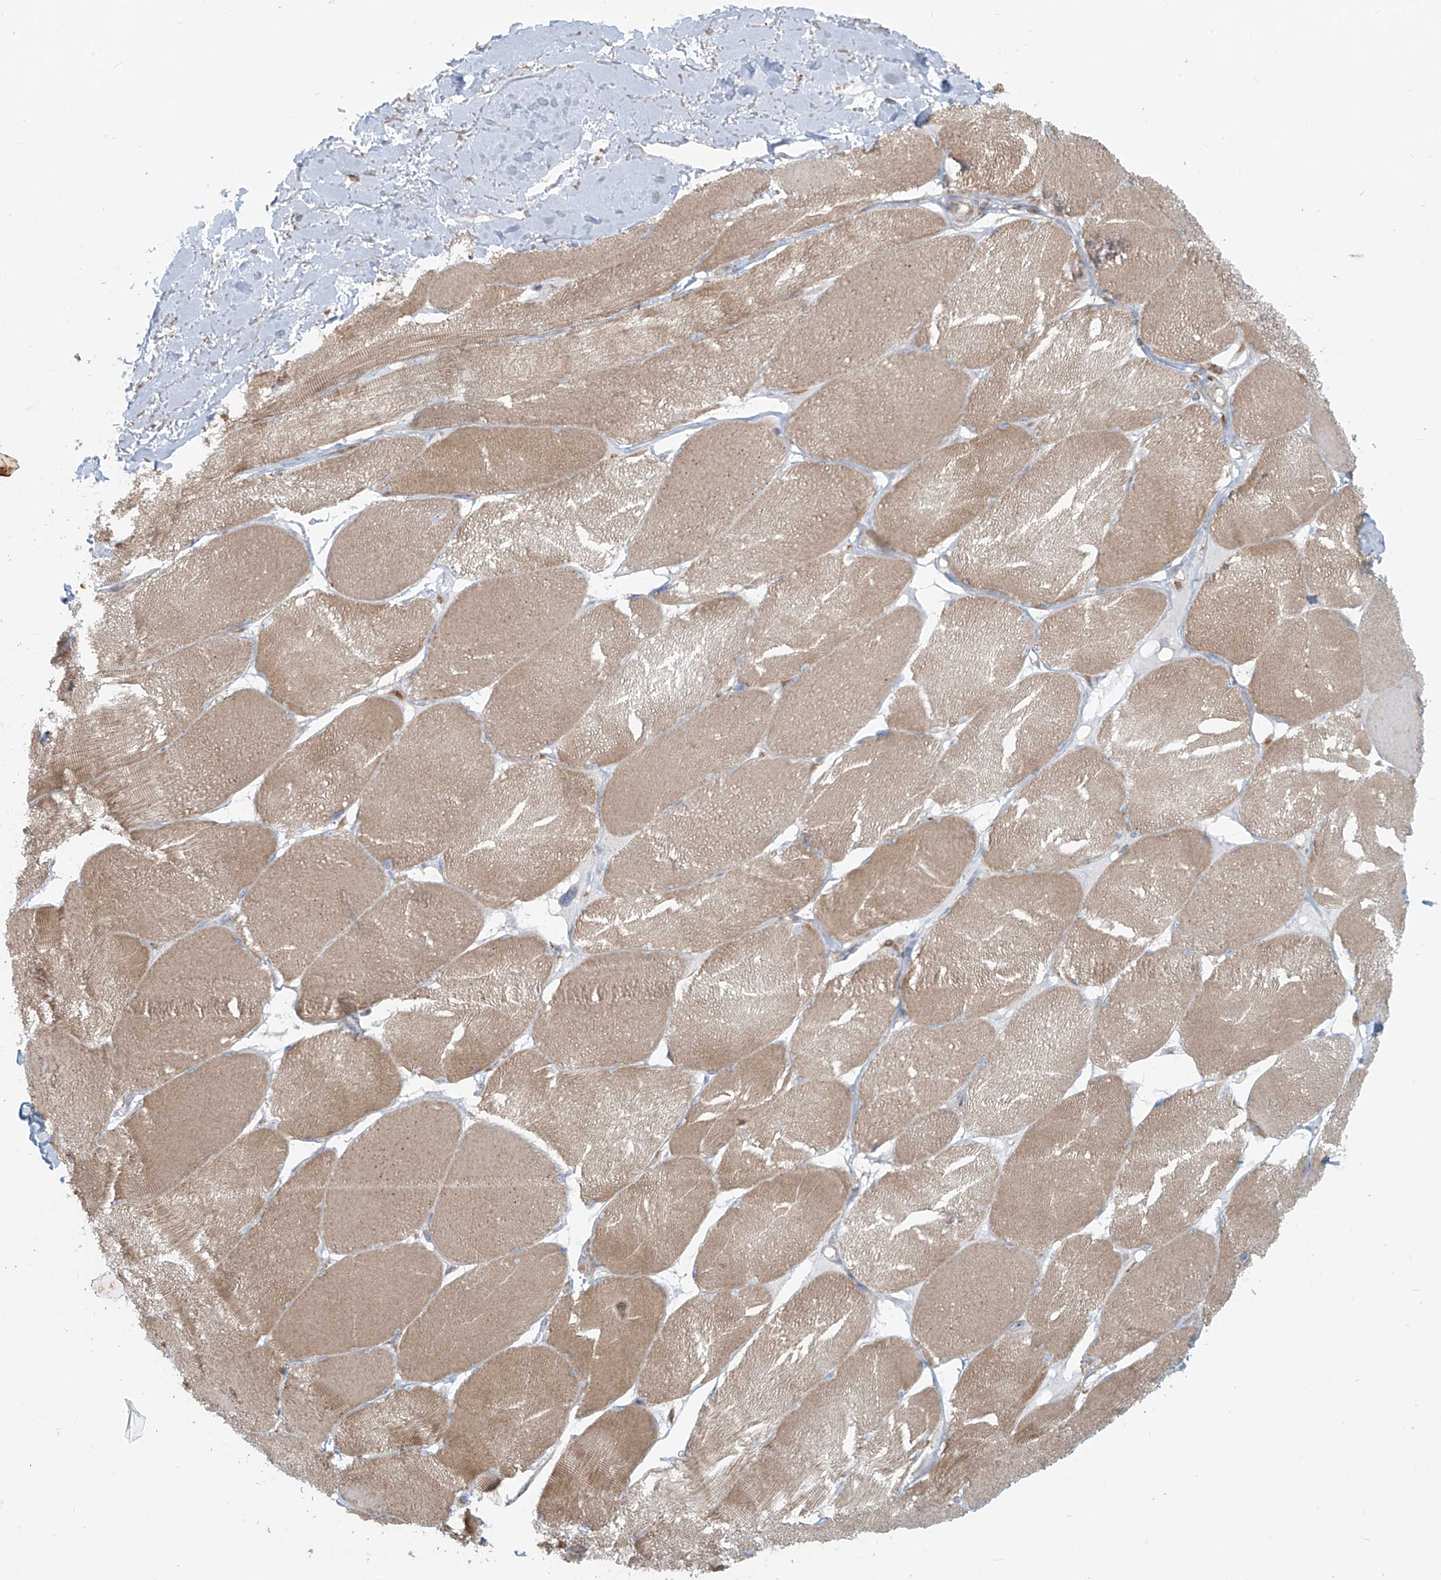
{"staining": {"intensity": "moderate", "quantity": "25%-75%", "location": "cytoplasmic/membranous"}, "tissue": "skeletal muscle", "cell_type": "Myocytes", "image_type": "normal", "snomed": [{"axis": "morphology", "description": "Normal tissue, NOS"}, {"axis": "topography", "description": "Skin"}, {"axis": "topography", "description": "Skeletal muscle"}], "caption": "Skeletal muscle stained with DAB (3,3'-diaminobenzidine) IHC exhibits medium levels of moderate cytoplasmic/membranous positivity in approximately 25%-75% of myocytes.", "gene": "KATNIP", "patient": {"sex": "male", "age": 83}}